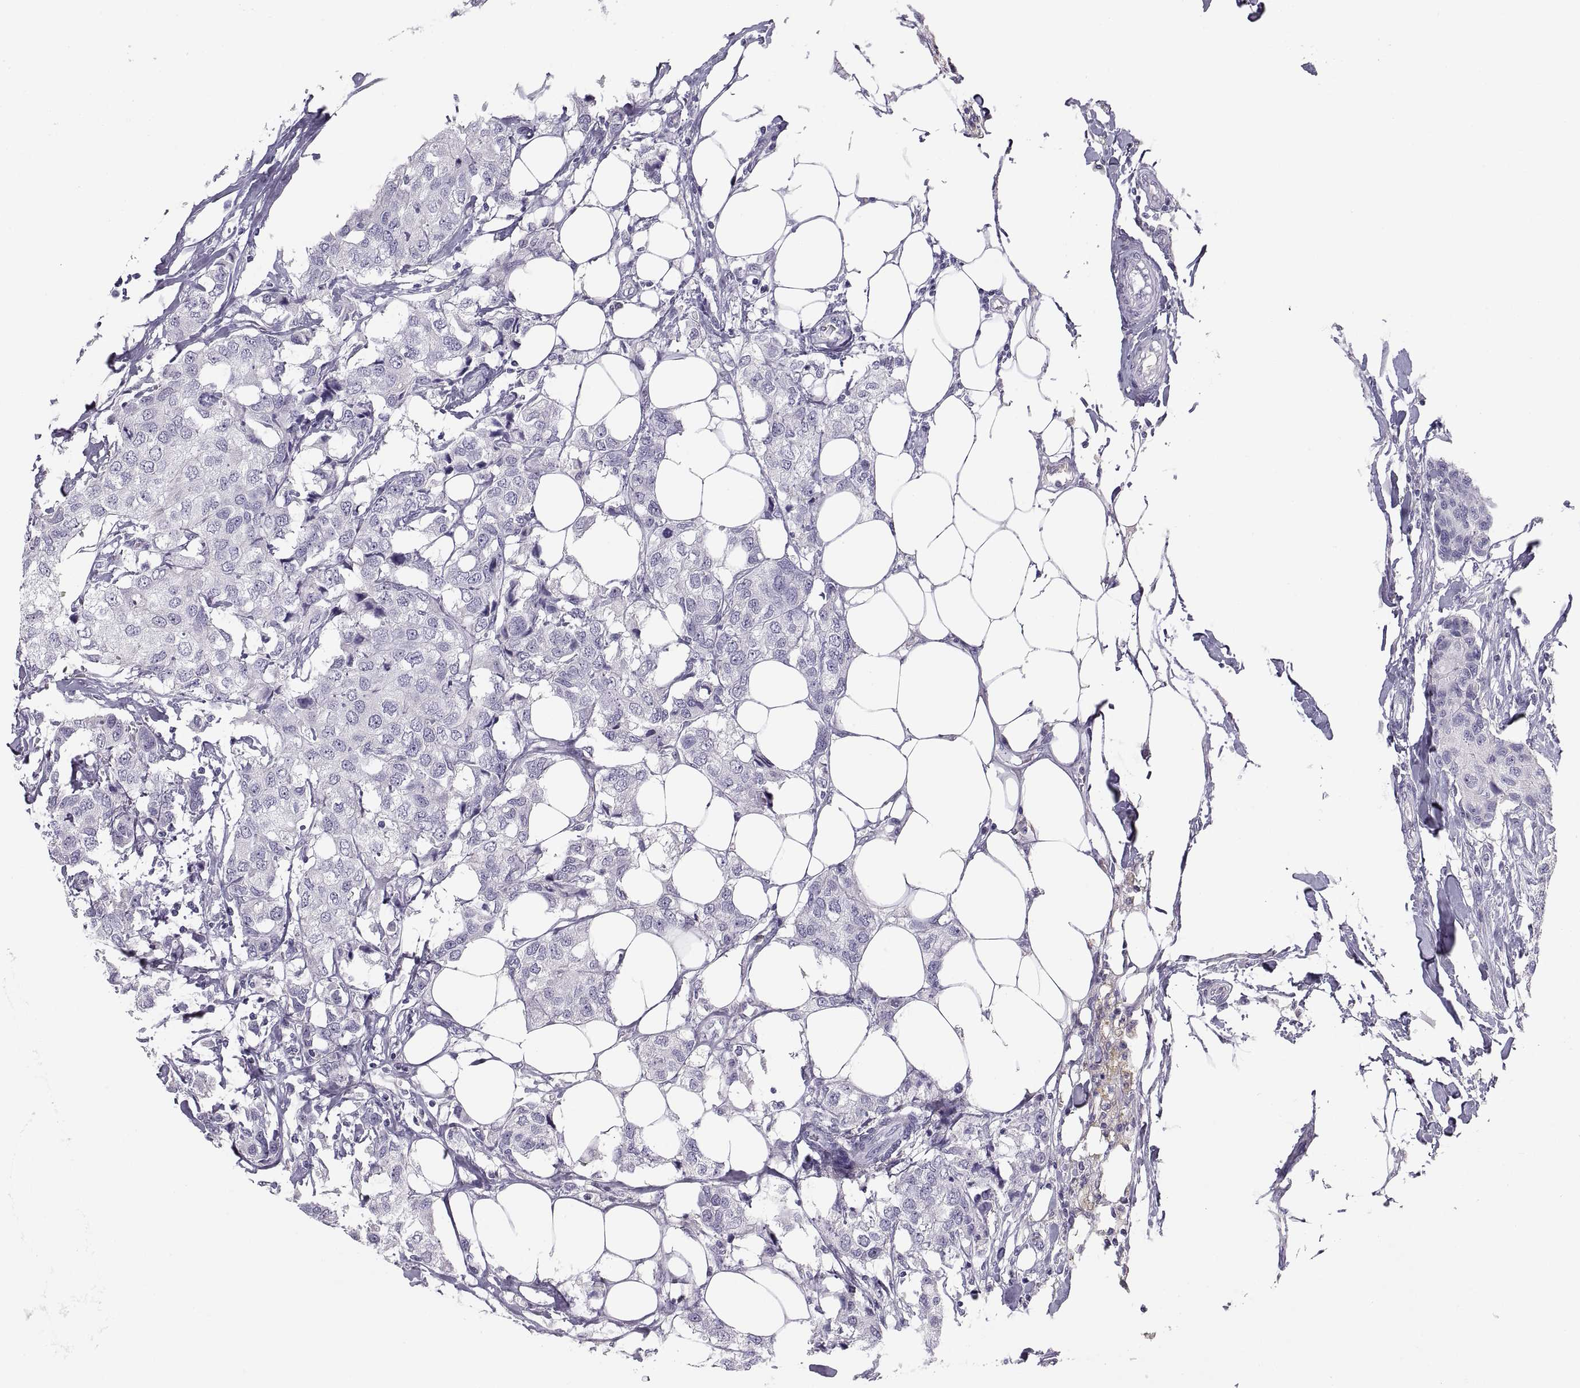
{"staining": {"intensity": "negative", "quantity": "none", "location": "none"}, "tissue": "breast cancer", "cell_type": "Tumor cells", "image_type": "cancer", "snomed": [{"axis": "morphology", "description": "Duct carcinoma"}, {"axis": "topography", "description": "Breast"}], "caption": "An image of human invasive ductal carcinoma (breast) is negative for staining in tumor cells.", "gene": "MAGEB2", "patient": {"sex": "female", "age": 80}}